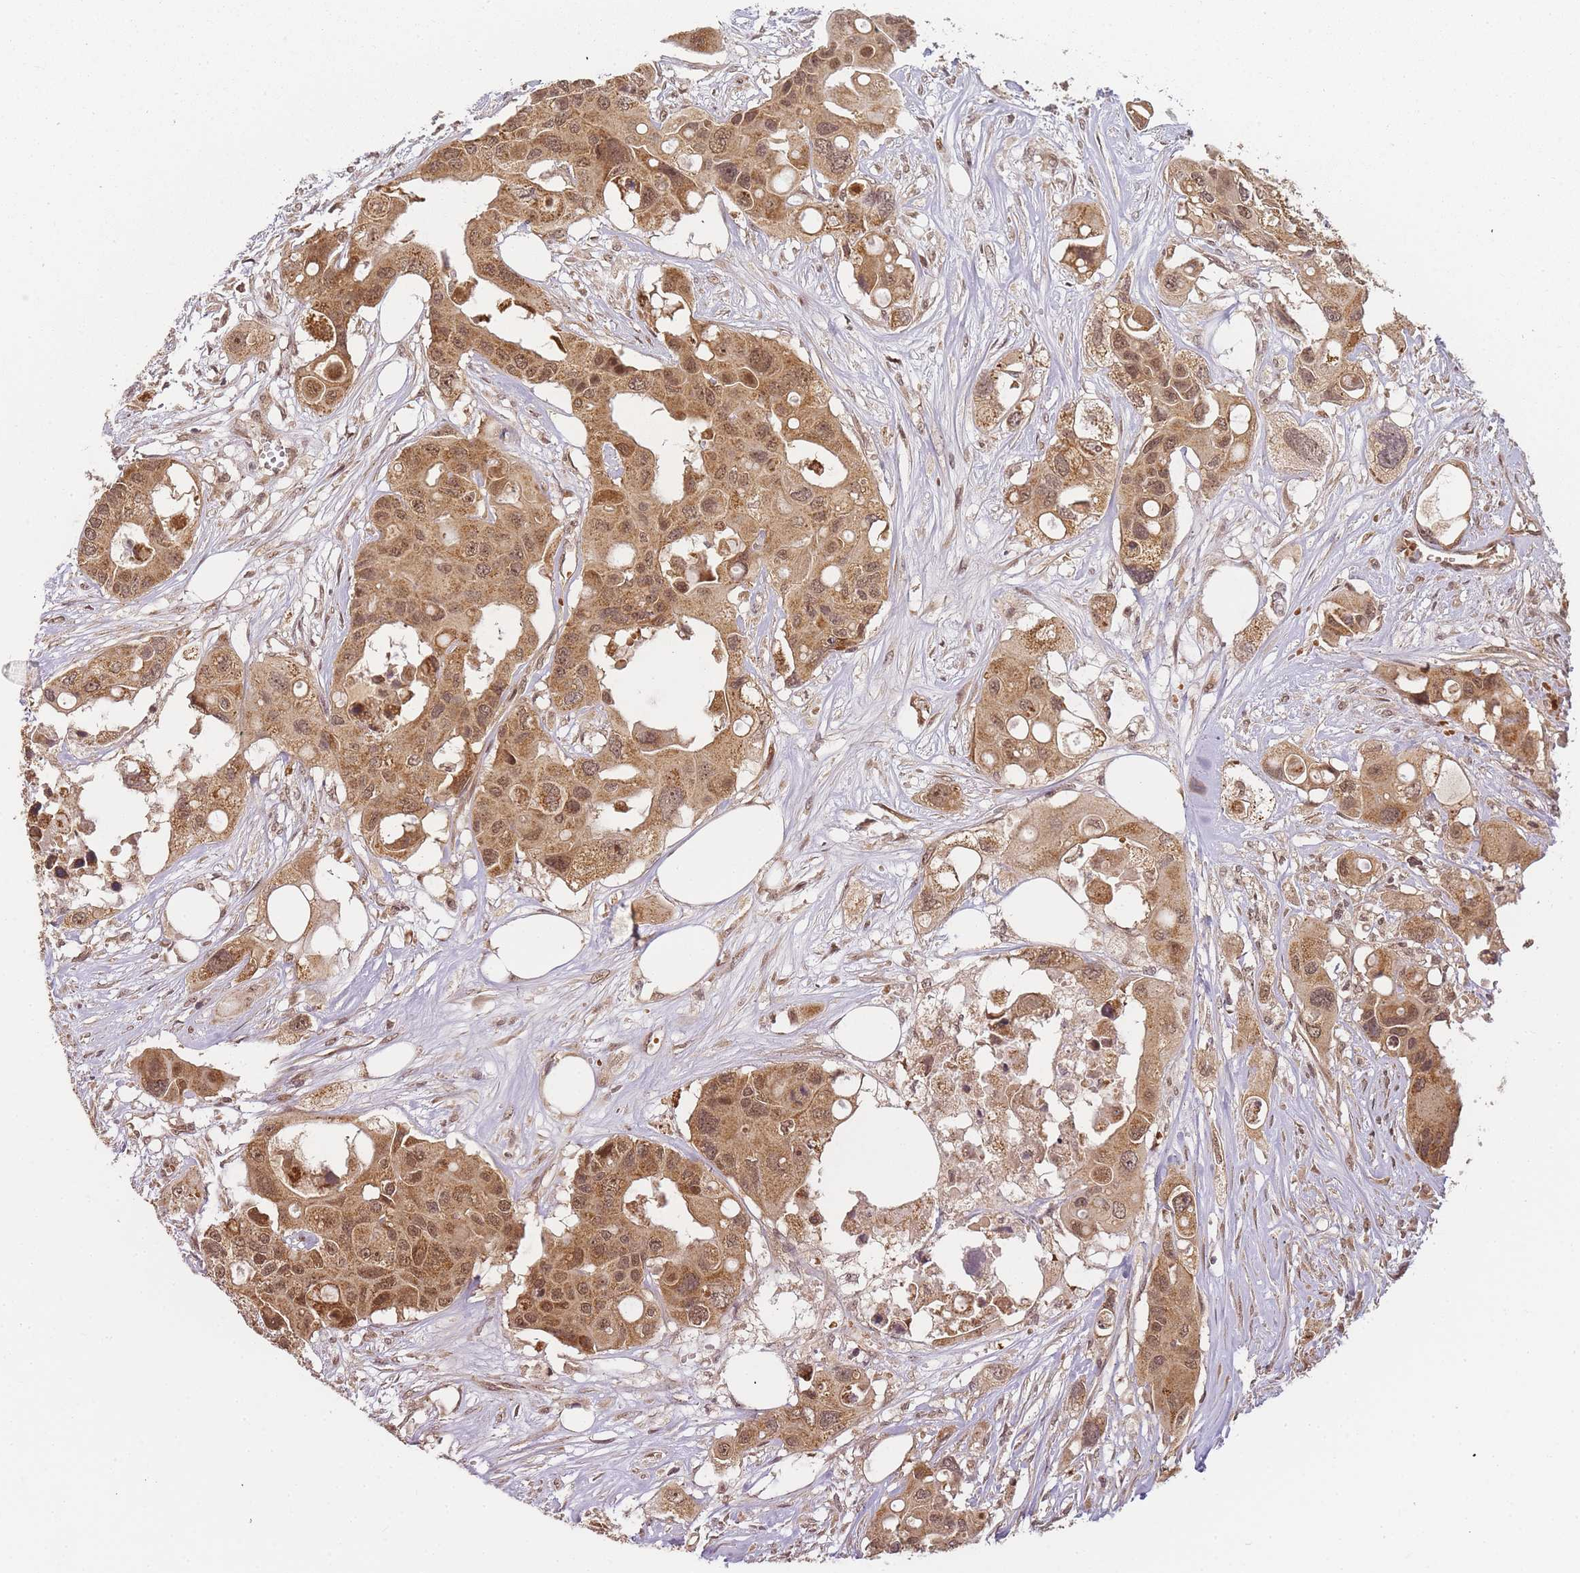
{"staining": {"intensity": "moderate", "quantity": ">75%", "location": "cytoplasmic/membranous,nuclear"}, "tissue": "colorectal cancer", "cell_type": "Tumor cells", "image_type": "cancer", "snomed": [{"axis": "morphology", "description": "Adenocarcinoma, NOS"}, {"axis": "topography", "description": "Colon"}], "caption": "The immunohistochemical stain highlights moderate cytoplasmic/membranous and nuclear expression in tumor cells of colorectal cancer tissue. Ihc stains the protein in brown and the nuclei are stained blue.", "gene": "ZNF497", "patient": {"sex": "male", "age": 77}}